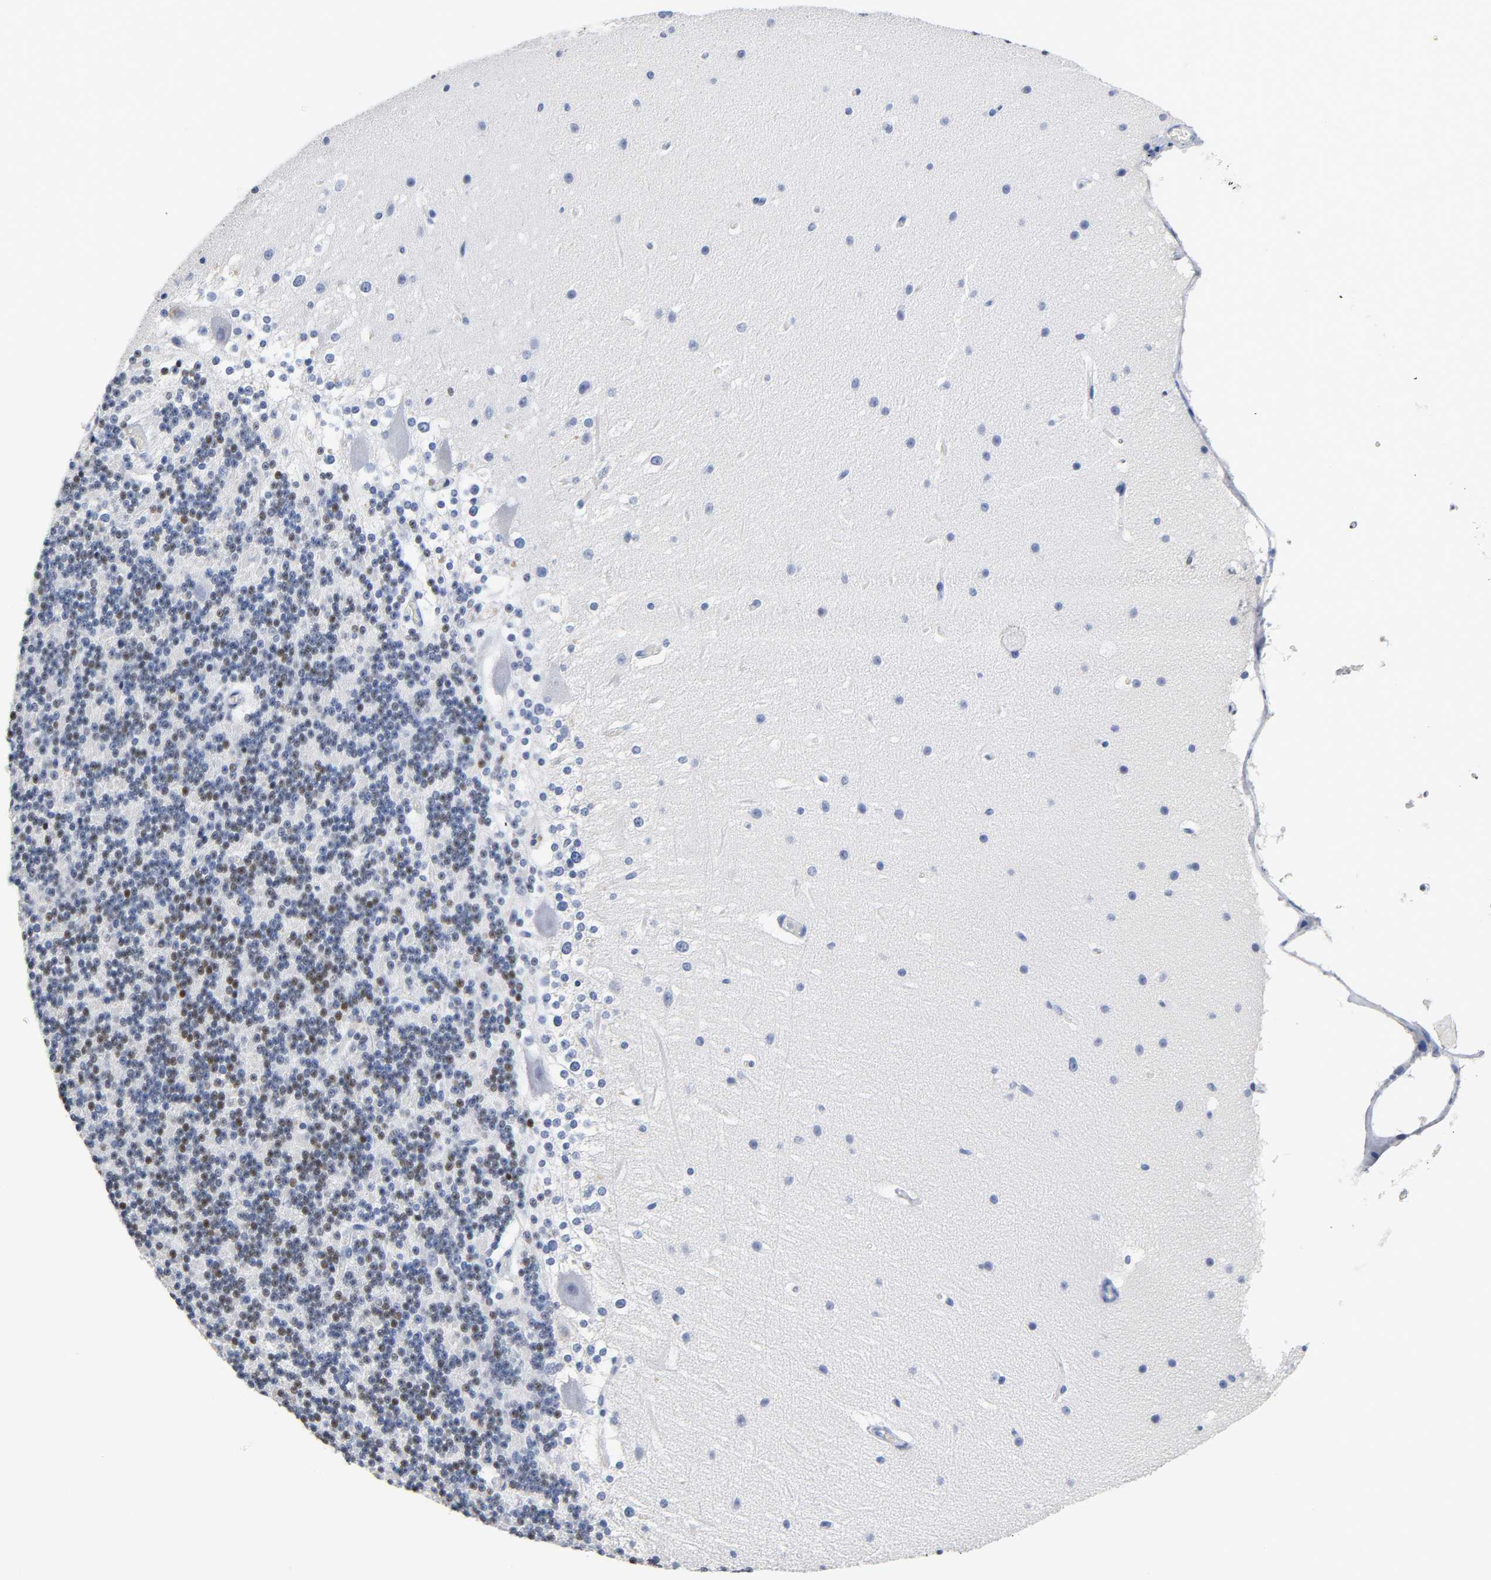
{"staining": {"intensity": "moderate", "quantity": "25%-75%", "location": "nuclear"}, "tissue": "cerebellum", "cell_type": "Cells in granular layer", "image_type": "normal", "snomed": [{"axis": "morphology", "description": "Normal tissue, NOS"}, {"axis": "topography", "description": "Cerebellum"}], "caption": "Brown immunohistochemical staining in unremarkable human cerebellum displays moderate nuclear positivity in about 25%-75% of cells in granular layer.", "gene": "NAB2", "patient": {"sex": "female", "age": 19}}